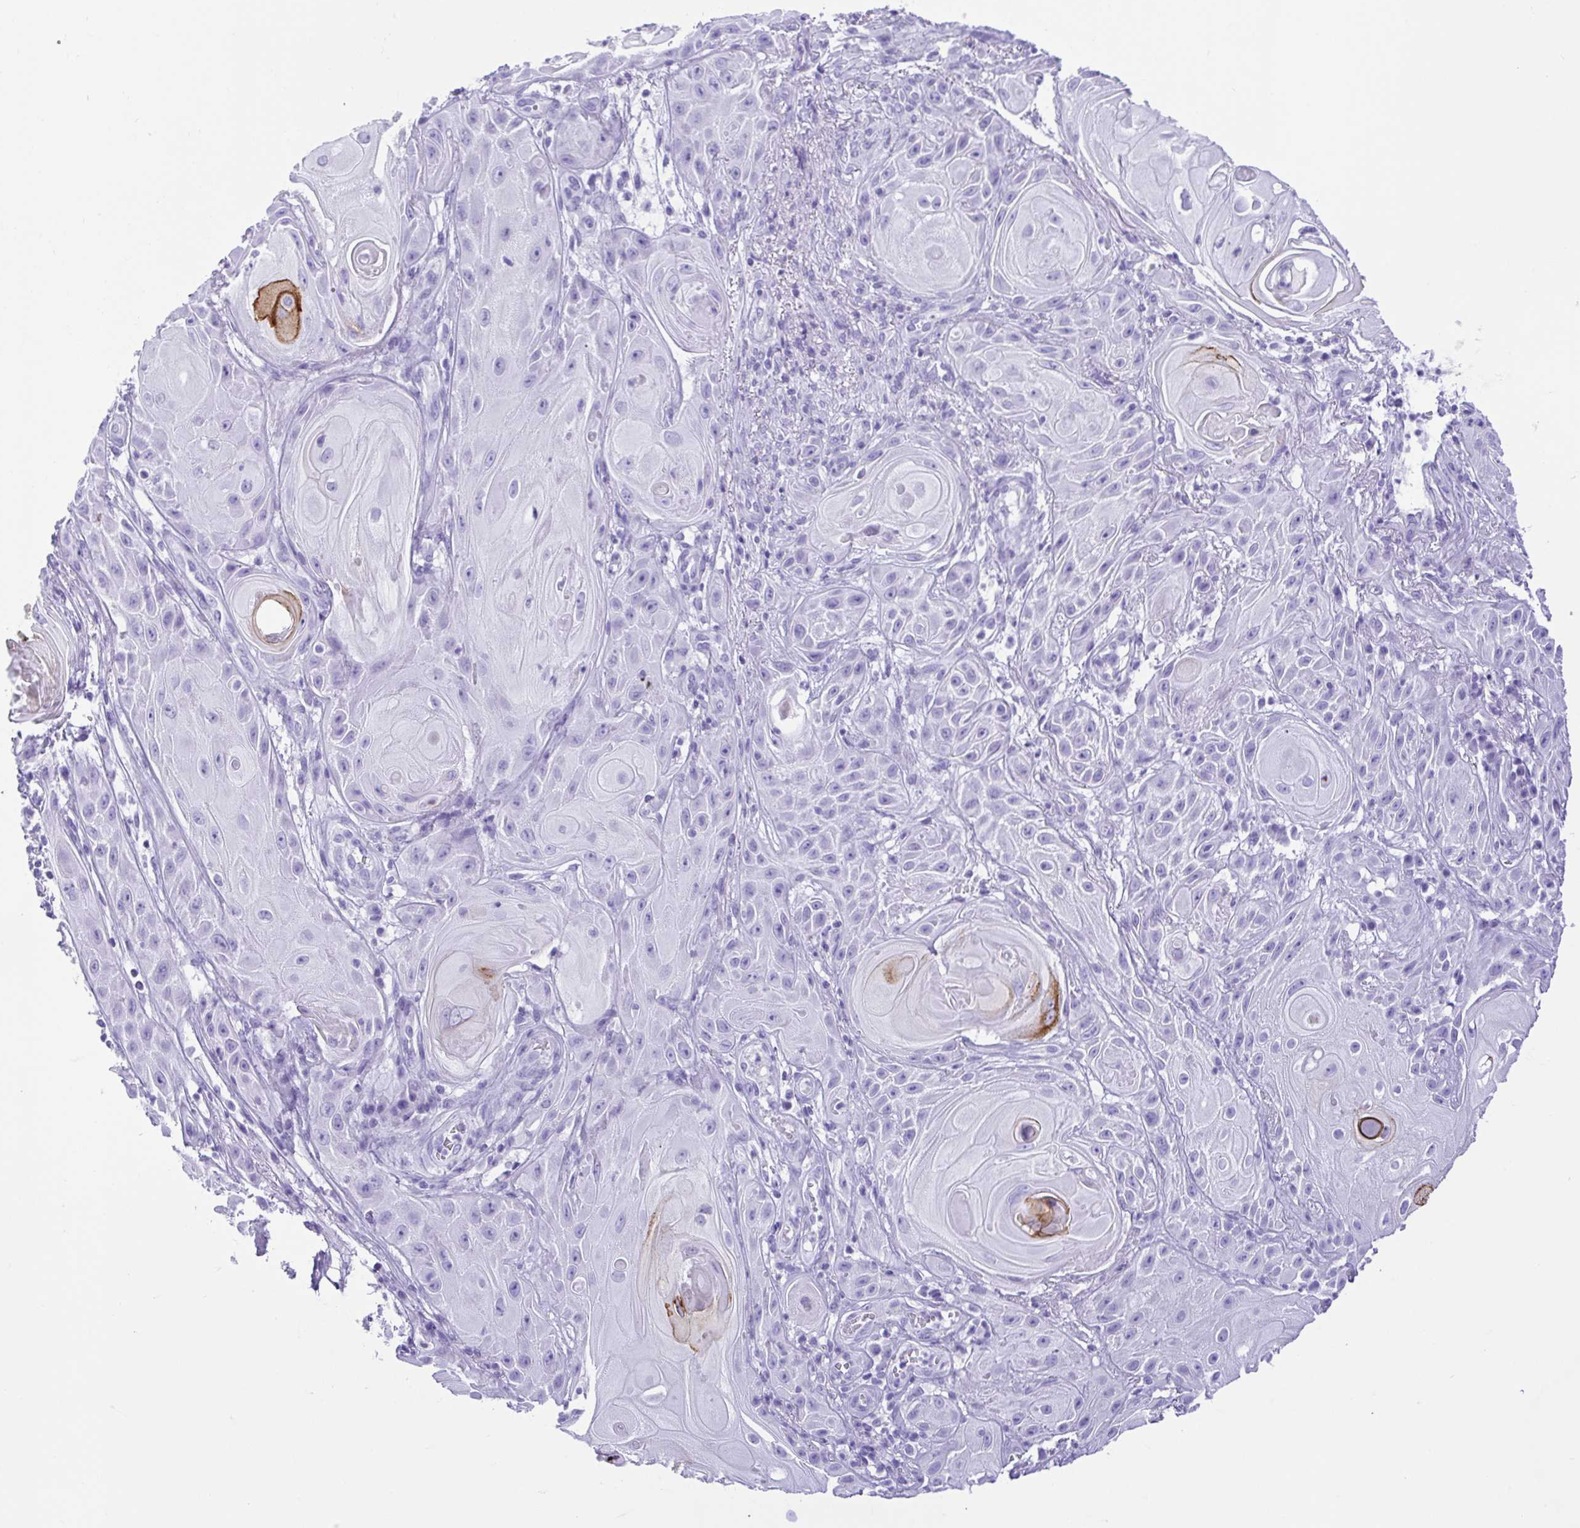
{"staining": {"intensity": "negative", "quantity": "none", "location": "none"}, "tissue": "skin cancer", "cell_type": "Tumor cells", "image_type": "cancer", "snomed": [{"axis": "morphology", "description": "Squamous cell carcinoma, NOS"}, {"axis": "topography", "description": "Skin"}], "caption": "High power microscopy photomicrograph of an immunohistochemistry (IHC) histopathology image of skin squamous cell carcinoma, revealing no significant staining in tumor cells.", "gene": "CDSN", "patient": {"sex": "male", "age": 62}}